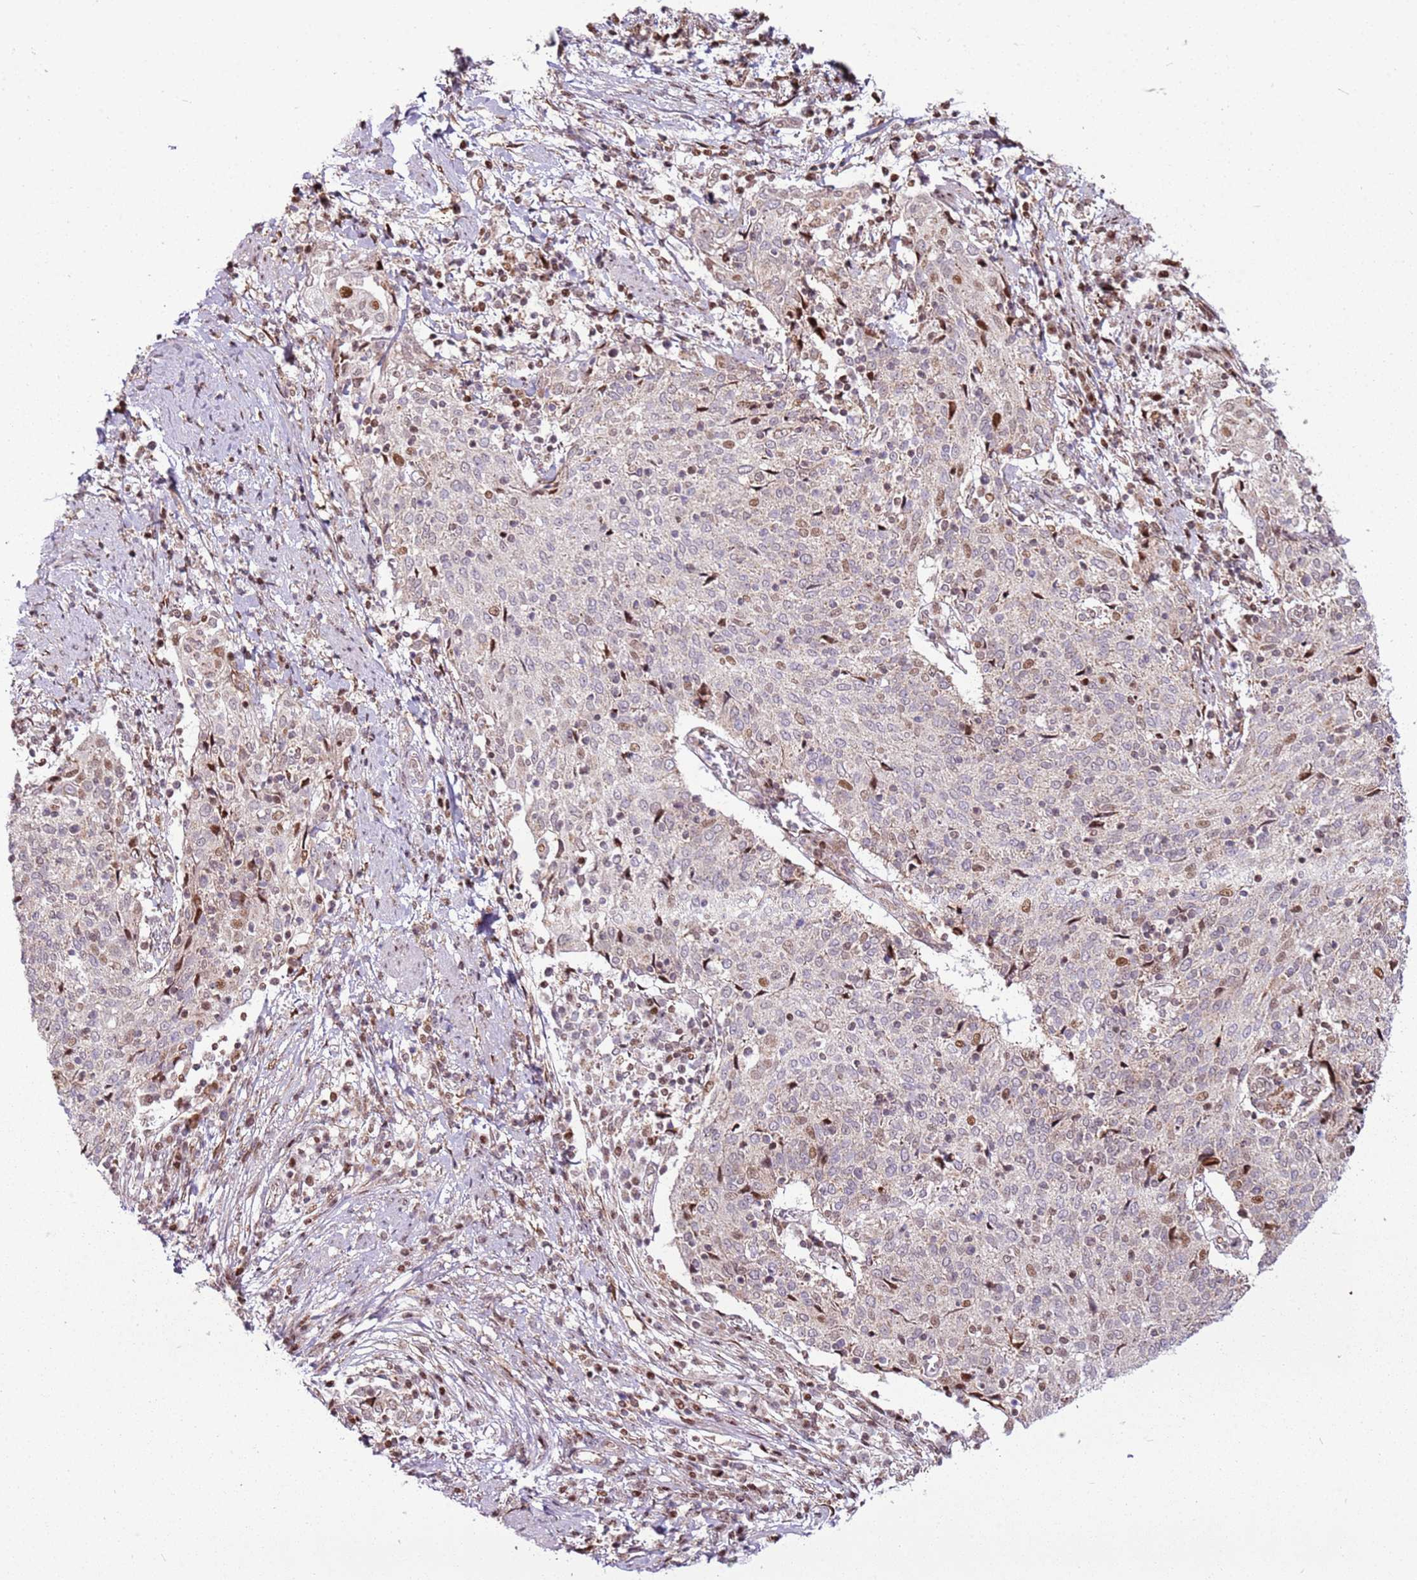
{"staining": {"intensity": "moderate", "quantity": "<25%", "location": "nuclear"}, "tissue": "cervical cancer", "cell_type": "Tumor cells", "image_type": "cancer", "snomed": [{"axis": "morphology", "description": "Squamous cell carcinoma, NOS"}, {"axis": "topography", "description": "Cervix"}], "caption": "Protein expression analysis of squamous cell carcinoma (cervical) demonstrates moderate nuclear staining in about <25% of tumor cells.", "gene": "PCTP", "patient": {"sex": "female", "age": 52}}